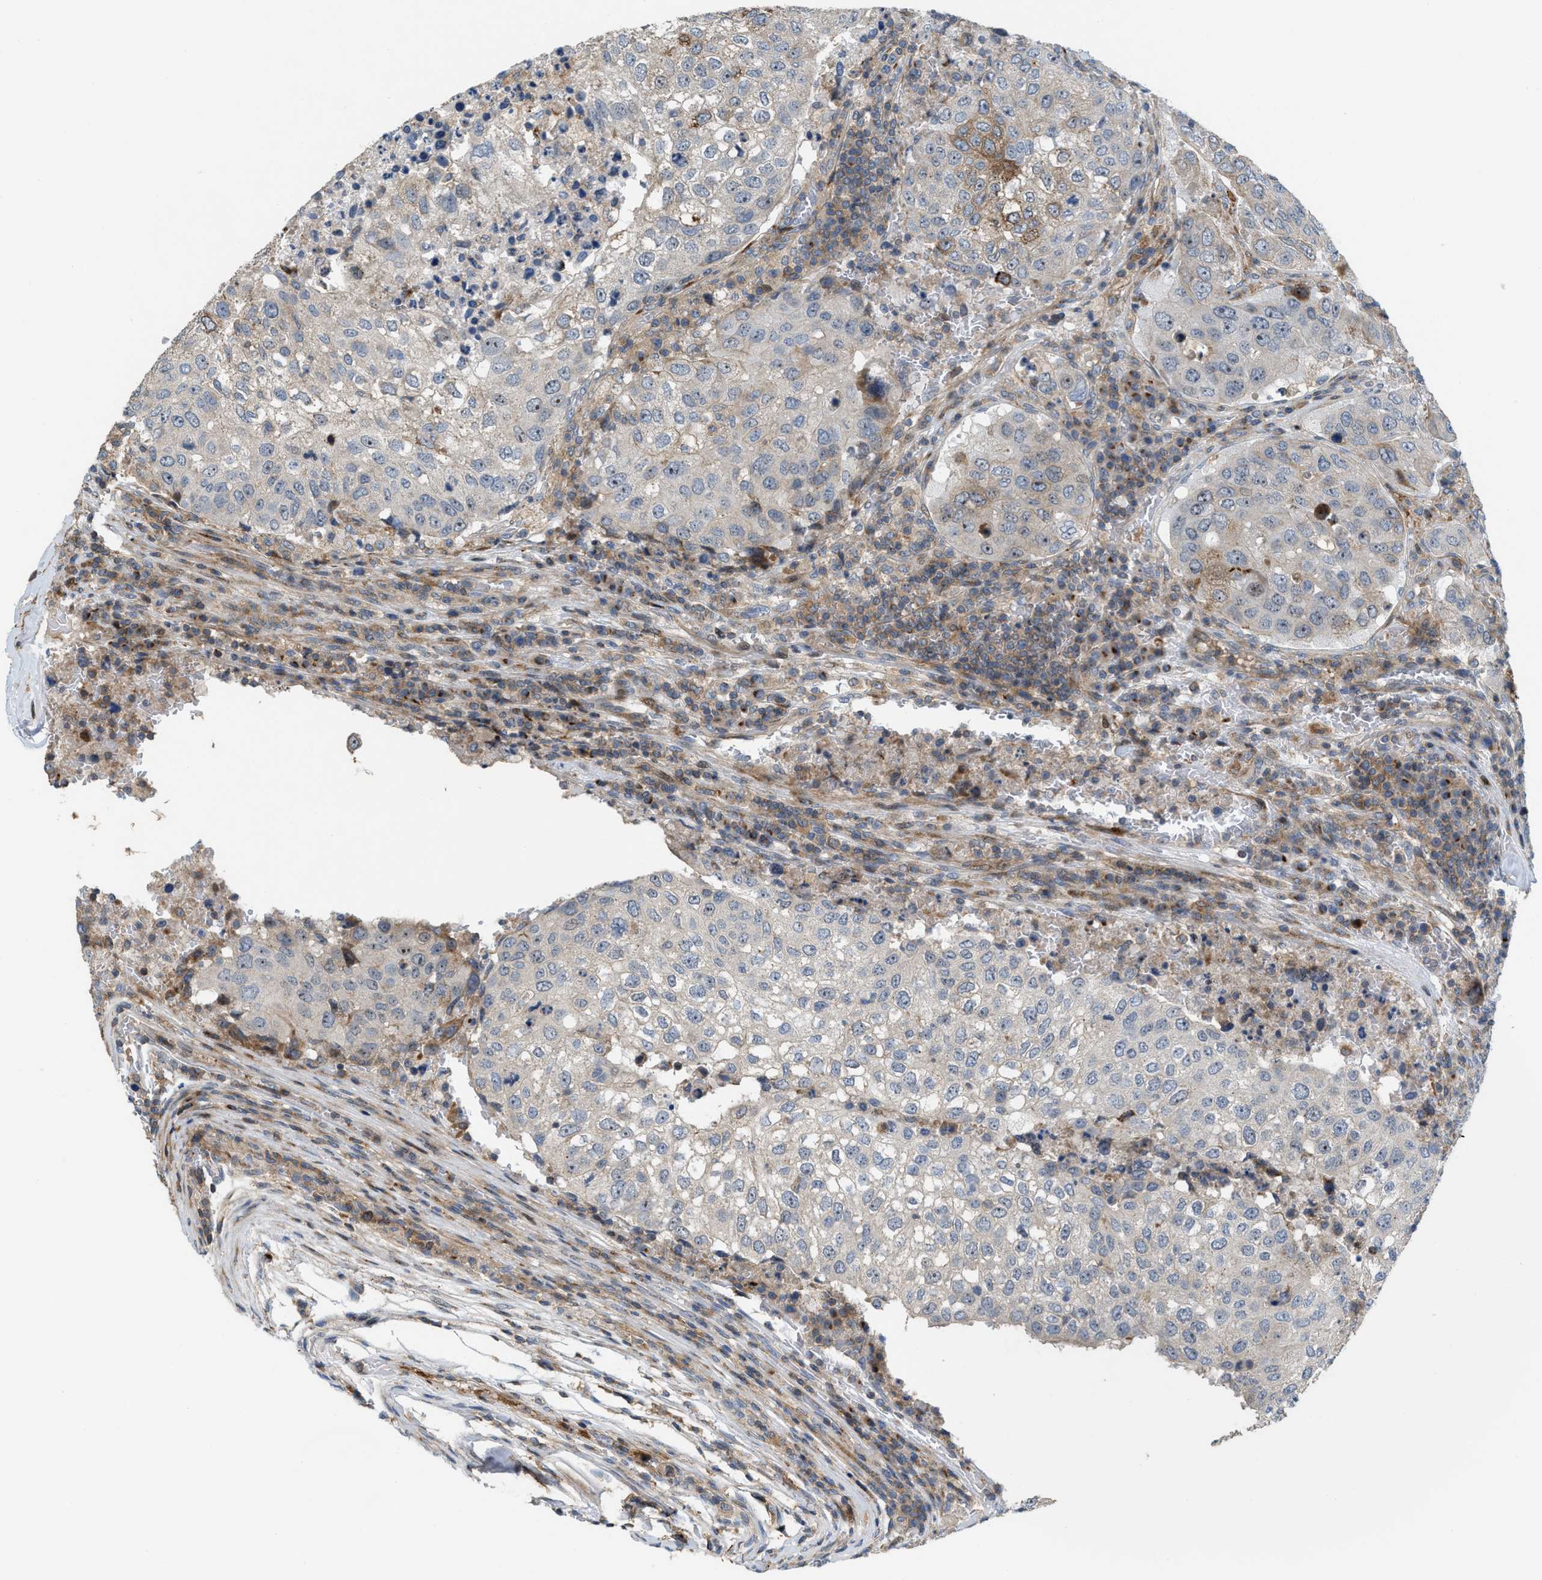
{"staining": {"intensity": "weak", "quantity": "<25%", "location": "cytoplasmic/membranous"}, "tissue": "urothelial cancer", "cell_type": "Tumor cells", "image_type": "cancer", "snomed": [{"axis": "morphology", "description": "Urothelial carcinoma, High grade"}, {"axis": "topography", "description": "Lymph node"}, {"axis": "topography", "description": "Urinary bladder"}], "caption": "Micrograph shows no significant protein staining in tumor cells of urothelial cancer.", "gene": "DIPK1A", "patient": {"sex": "male", "age": 51}}